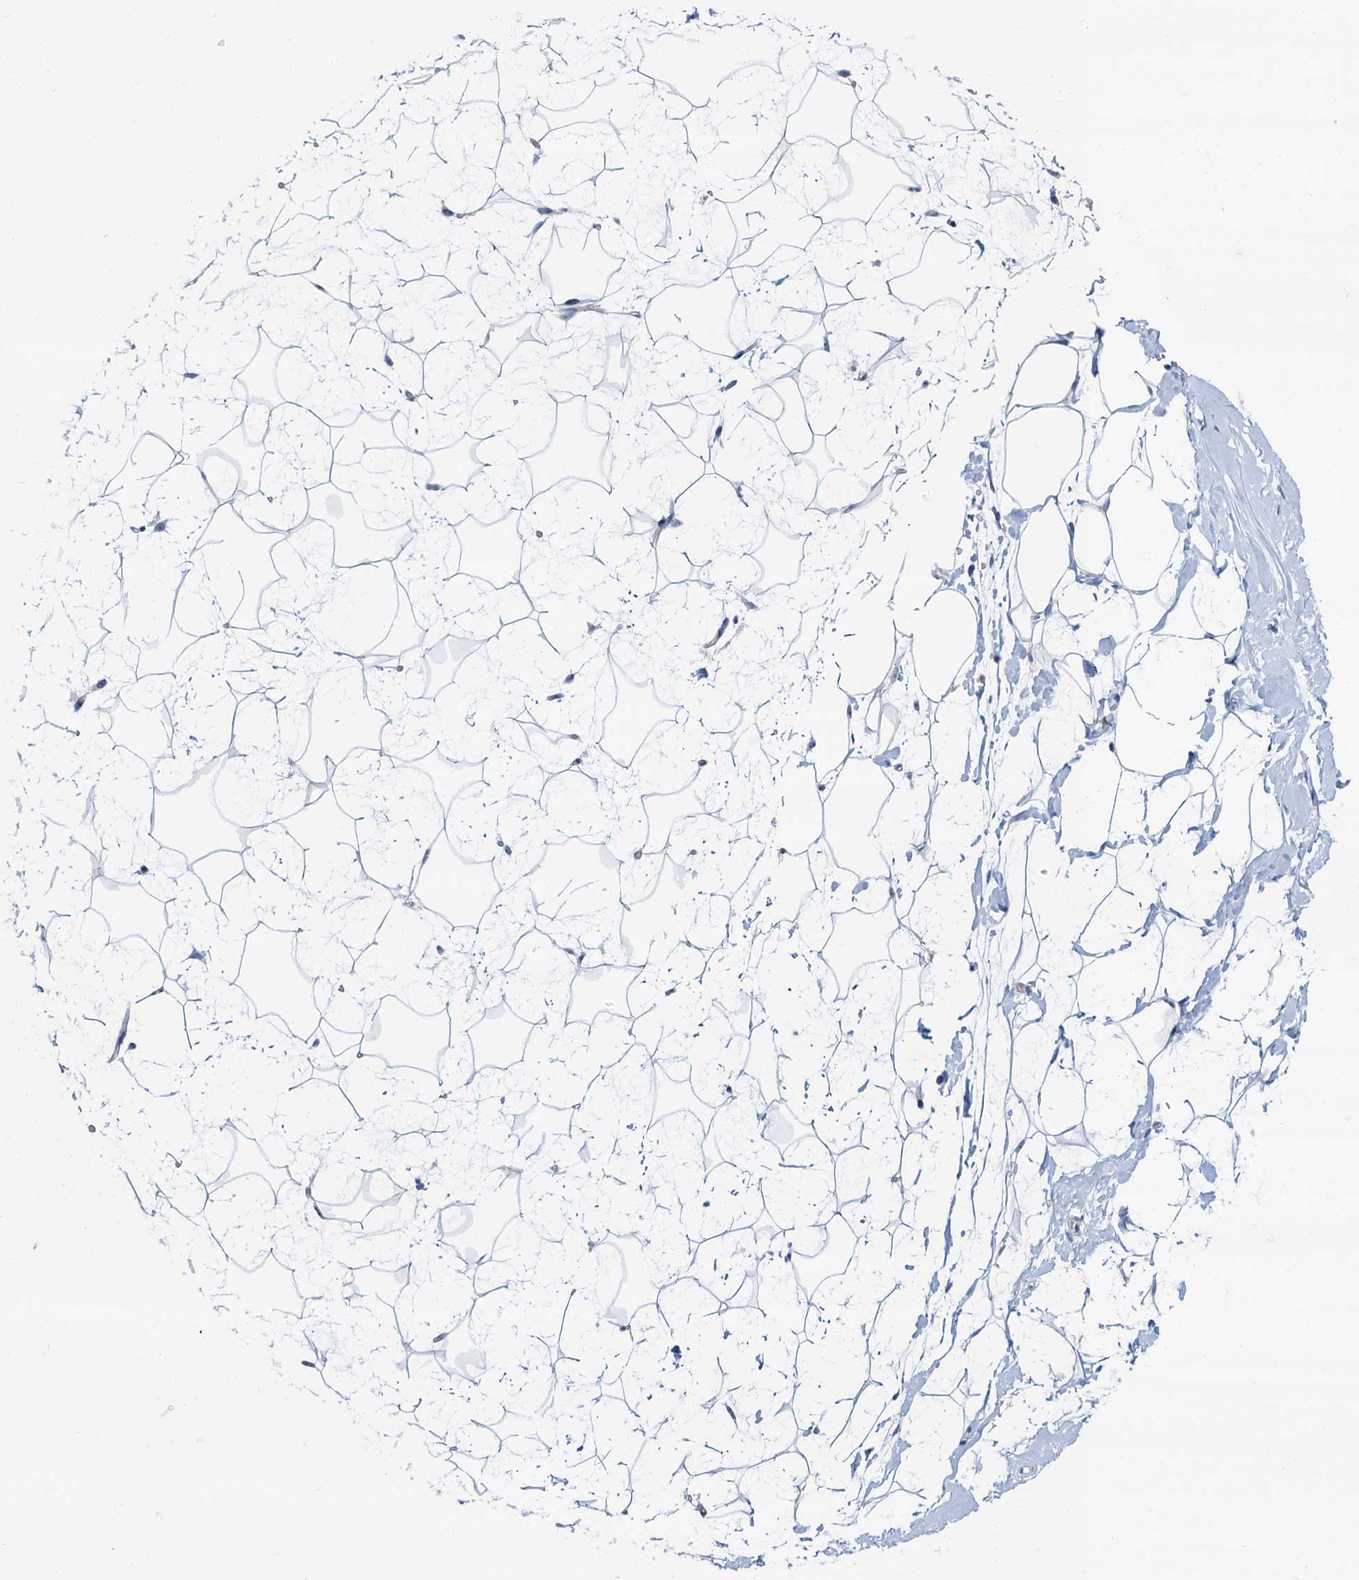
{"staining": {"intensity": "negative", "quantity": "none", "location": "none"}, "tissue": "breast", "cell_type": "Adipocytes", "image_type": "normal", "snomed": [{"axis": "morphology", "description": "Normal tissue, NOS"}, {"axis": "morphology", "description": "Adenoma, NOS"}, {"axis": "topography", "description": "Breast"}], "caption": "IHC photomicrograph of unremarkable breast stained for a protein (brown), which reveals no expression in adipocytes. (DAB (3,3'-diaminobenzidine) immunohistochemistry with hematoxylin counter stain).", "gene": "NOP2", "patient": {"sex": "female", "age": 23}}